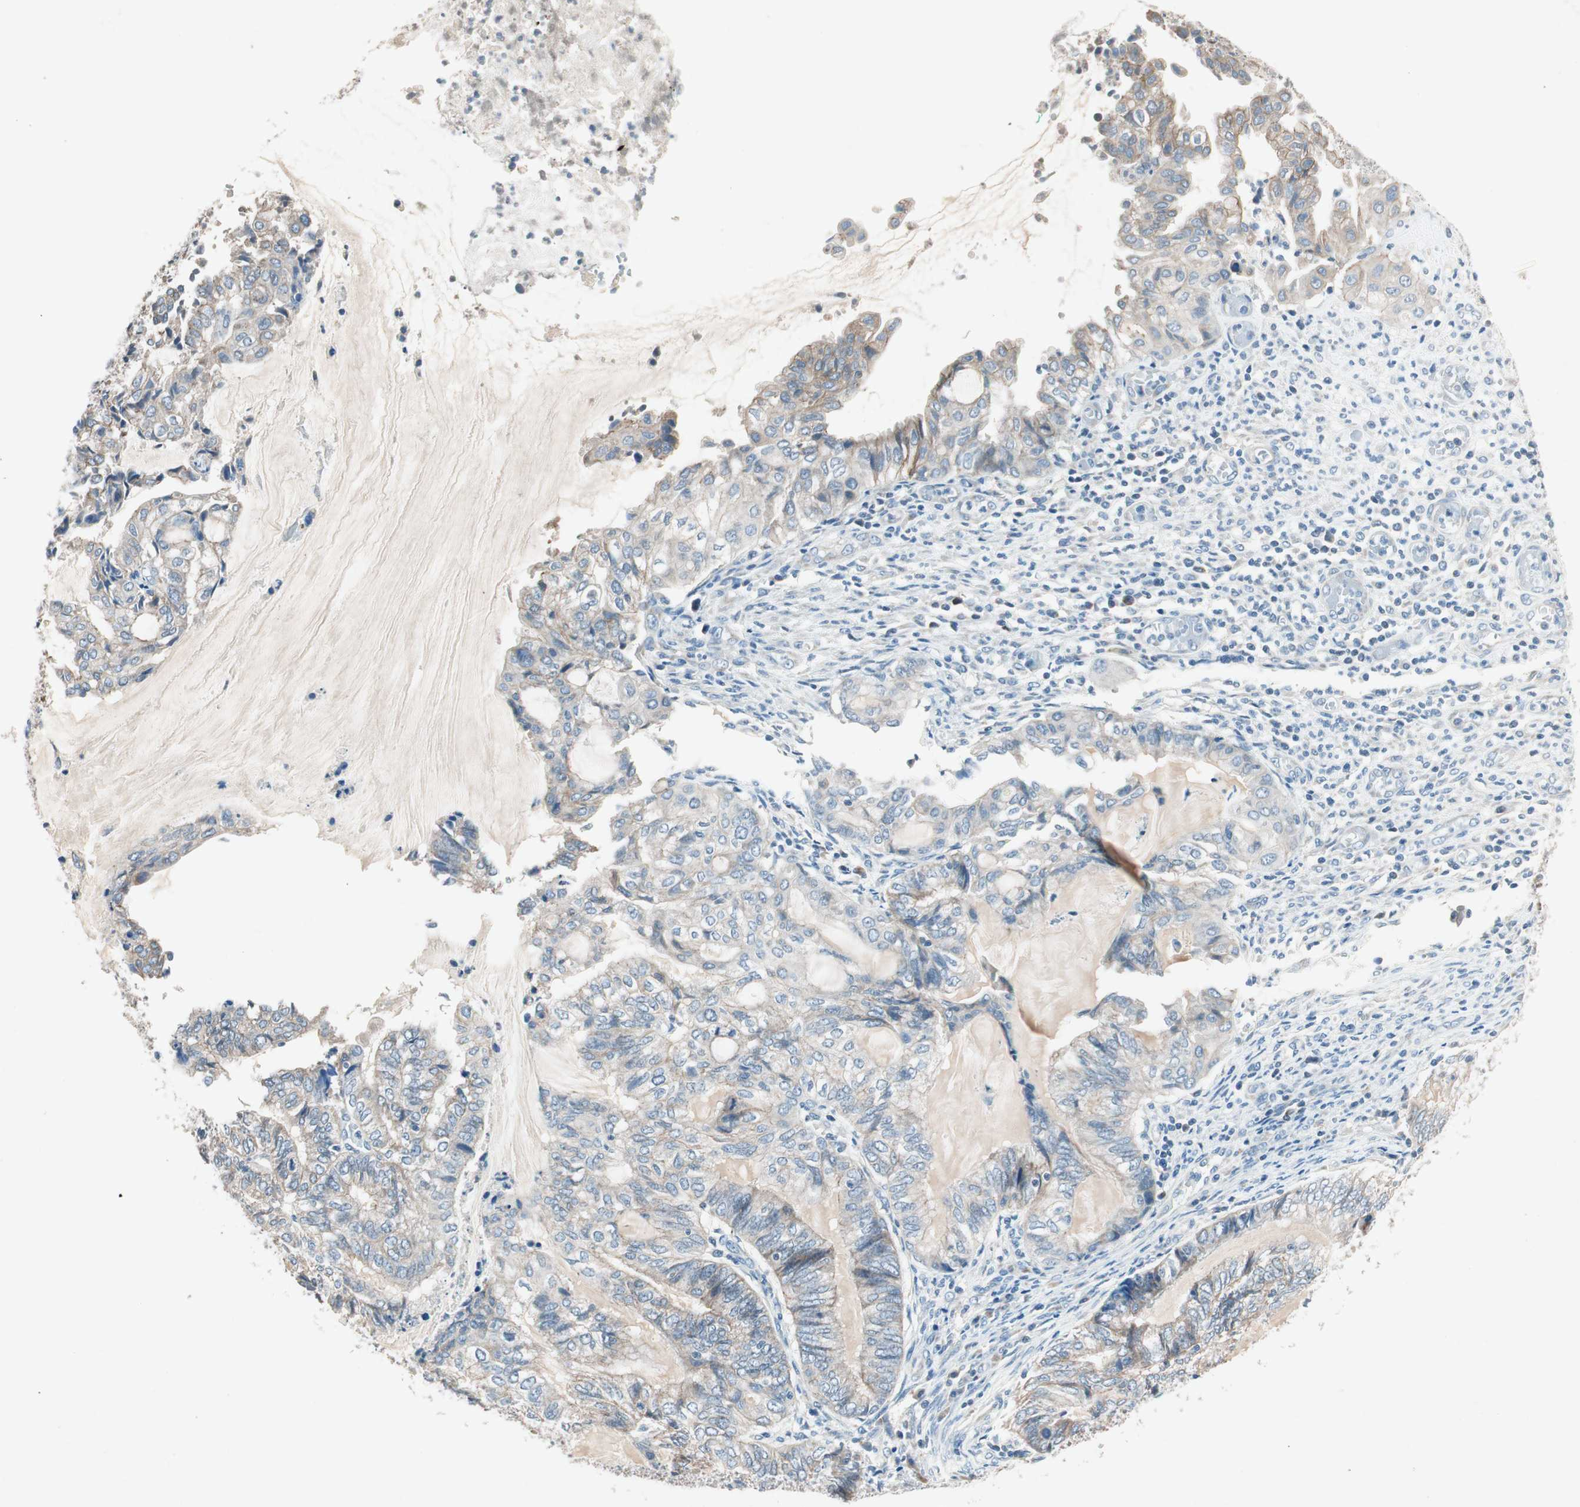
{"staining": {"intensity": "weak", "quantity": "25%-75%", "location": "cytoplasmic/membranous"}, "tissue": "endometrial cancer", "cell_type": "Tumor cells", "image_type": "cancer", "snomed": [{"axis": "morphology", "description": "Adenocarcinoma, NOS"}, {"axis": "topography", "description": "Uterus"}, {"axis": "topography", "description": "Endometrium"}], "caption": "DAB (3,3'-diaminobenzidine) immunohistochemical staining of adenocarcinoma (endometrial) shows weak cytoplasmic/membranous protein expression in about 25%-75% of tumor cells.", "gene": "NKAIN1", "patient": {"sex": "female", "age": 70}}